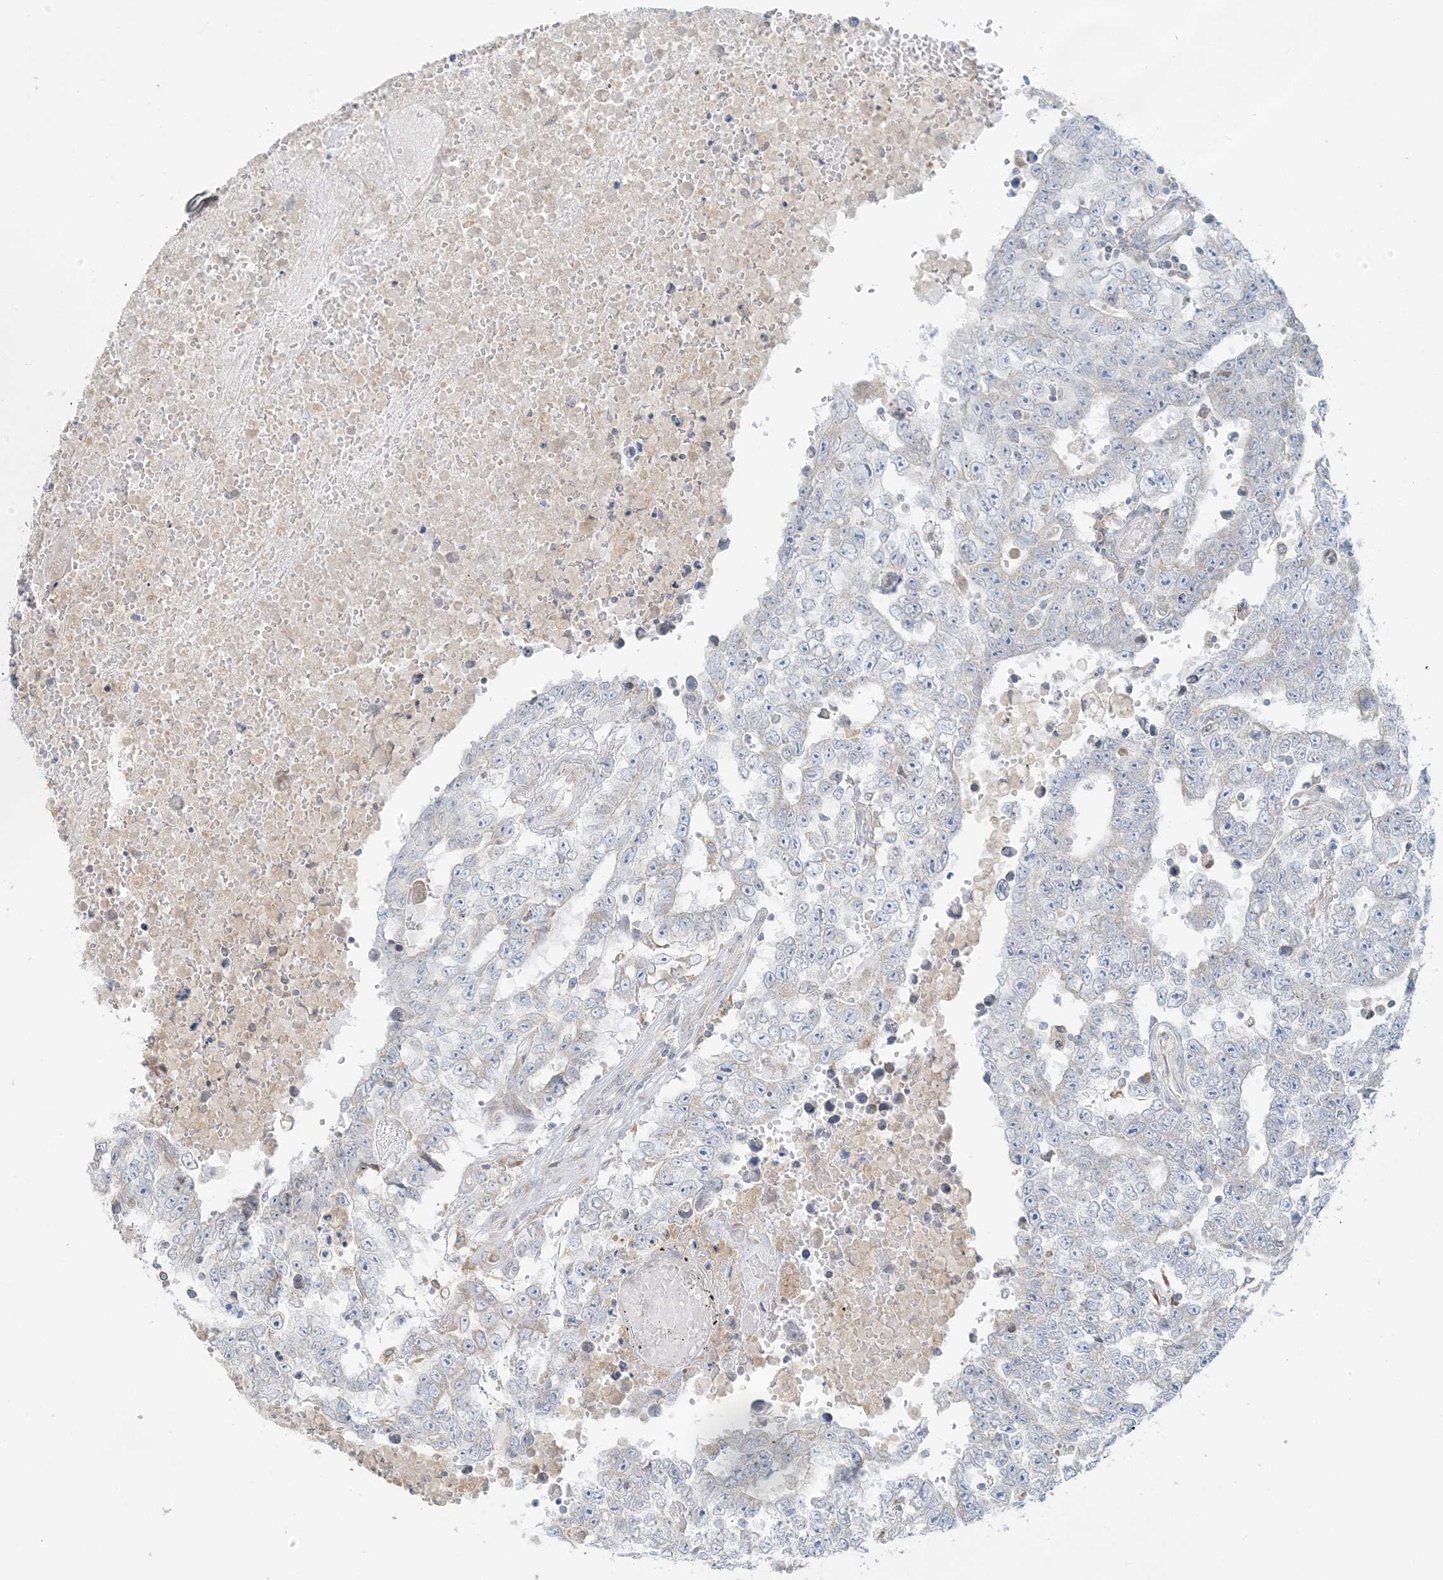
{"staining": {"intensity": "negative", "quantity": "none", "location": "none"}, "tissue": "testis cancer", "cell_type": "Tumor cells", "image_type": "cancer", "snomed": [{"axis": "morphology", "description": "Carcinoma, Embryonal, NOS"}, {"axis": "topography", "description": "Testis"}], "caption": "Immunohistochemistry (IHC) photomicrograph of neoplastic tissue: testis cancer stained with DAB (3,3'-diaminobenzidine) displays no significant protein staining in tumor cells.", "gene": "EEFSEC", "patient": {"sex": "male", "age": 25}}